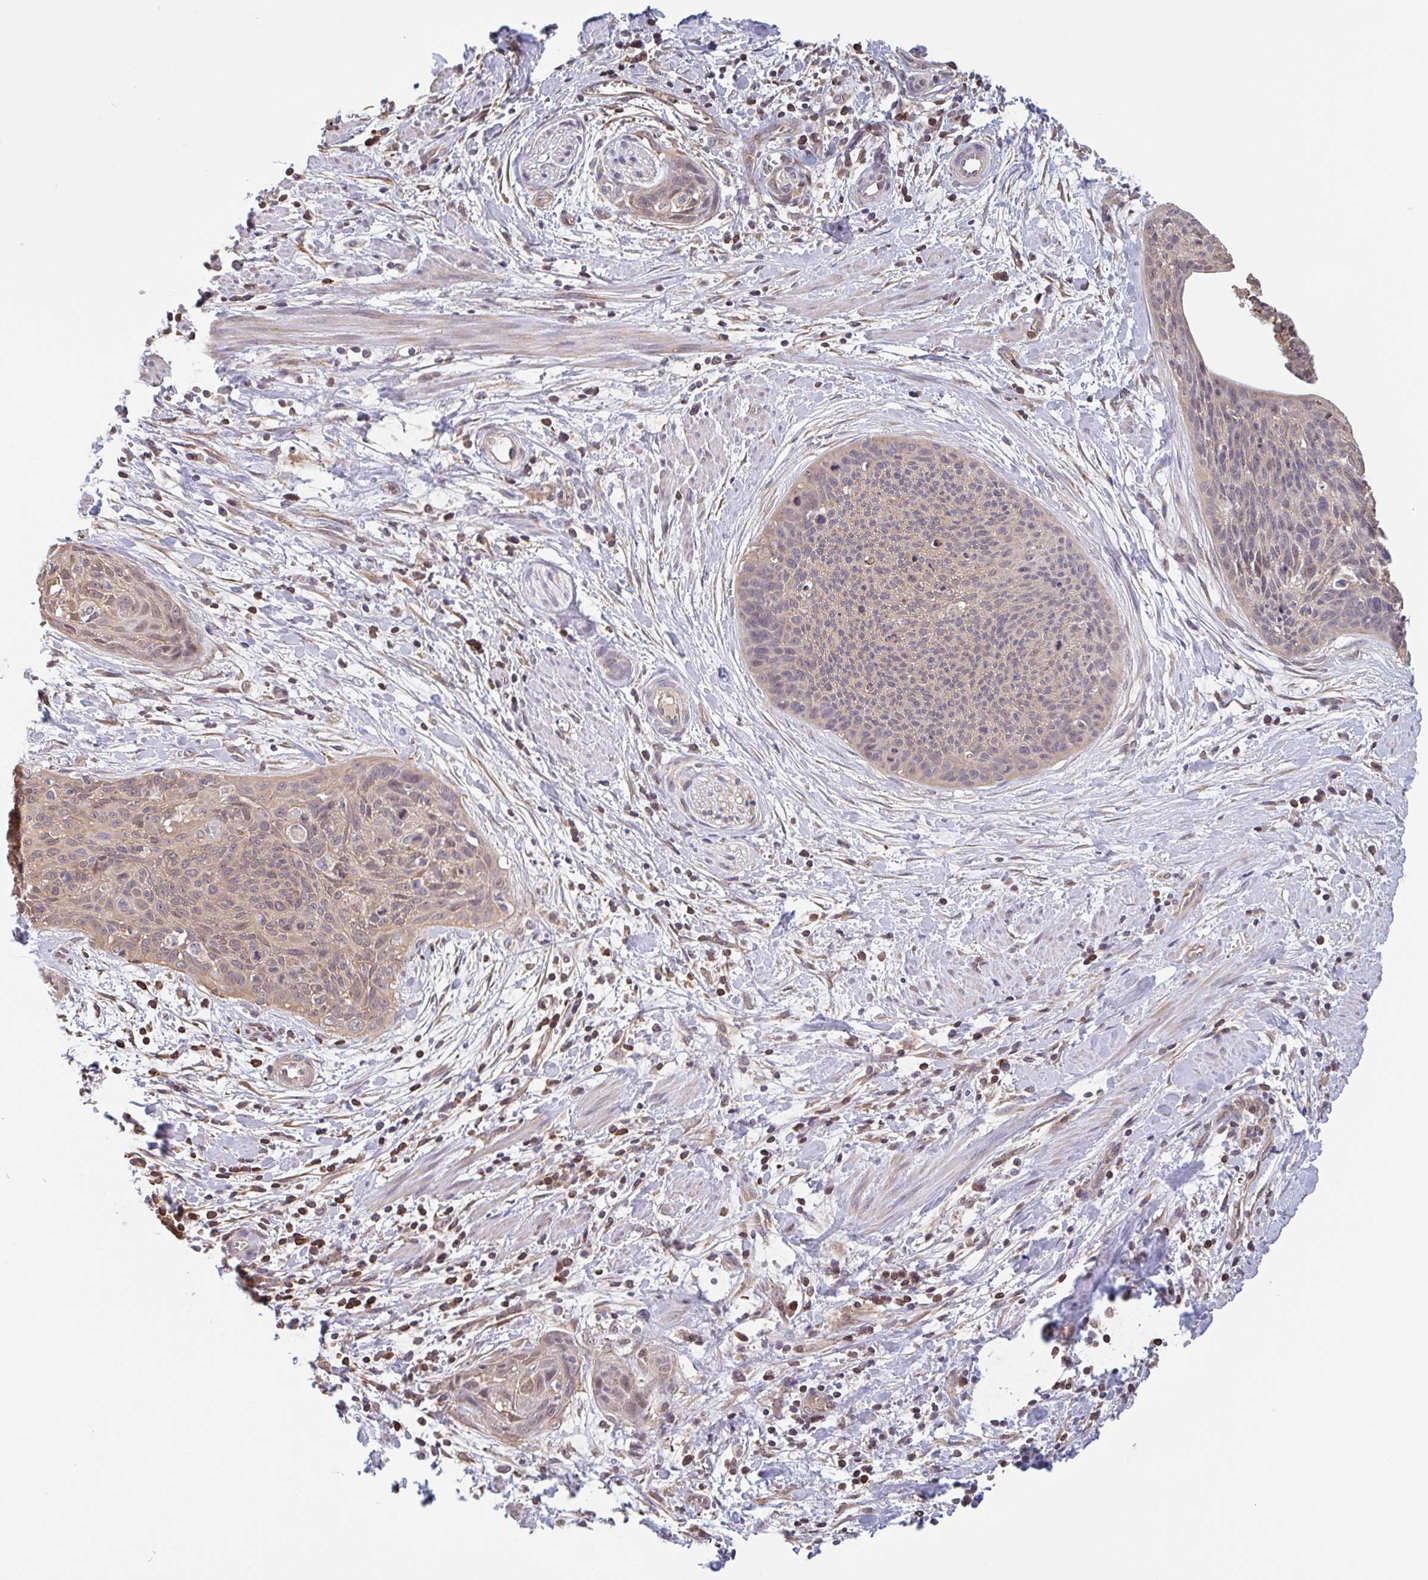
{"staining": {"intensity": "weak", "quantity": "<25%", "location": "cytoplasmic/membranous,nuclear"}, "tissue": "cervical cancer", "cell_type": "Tumor cells", "image_type": "cancer", "snomed": [{"axis": "morphology", "description": "Squamous cell carcinoma, NOS"}, {"axis": "topography", "description": "Cervix"}], "caption": "High magnification brightfield microscopy of cervical squamous cell carcinoma stained with DAB (3,3'-diaminobenzidine) (brown) and counterstained with hematoxylin (blue): tumor cells show no significant expression.", "gene": "OTOP2", "patient": {"sex": "female", "age": 55}}